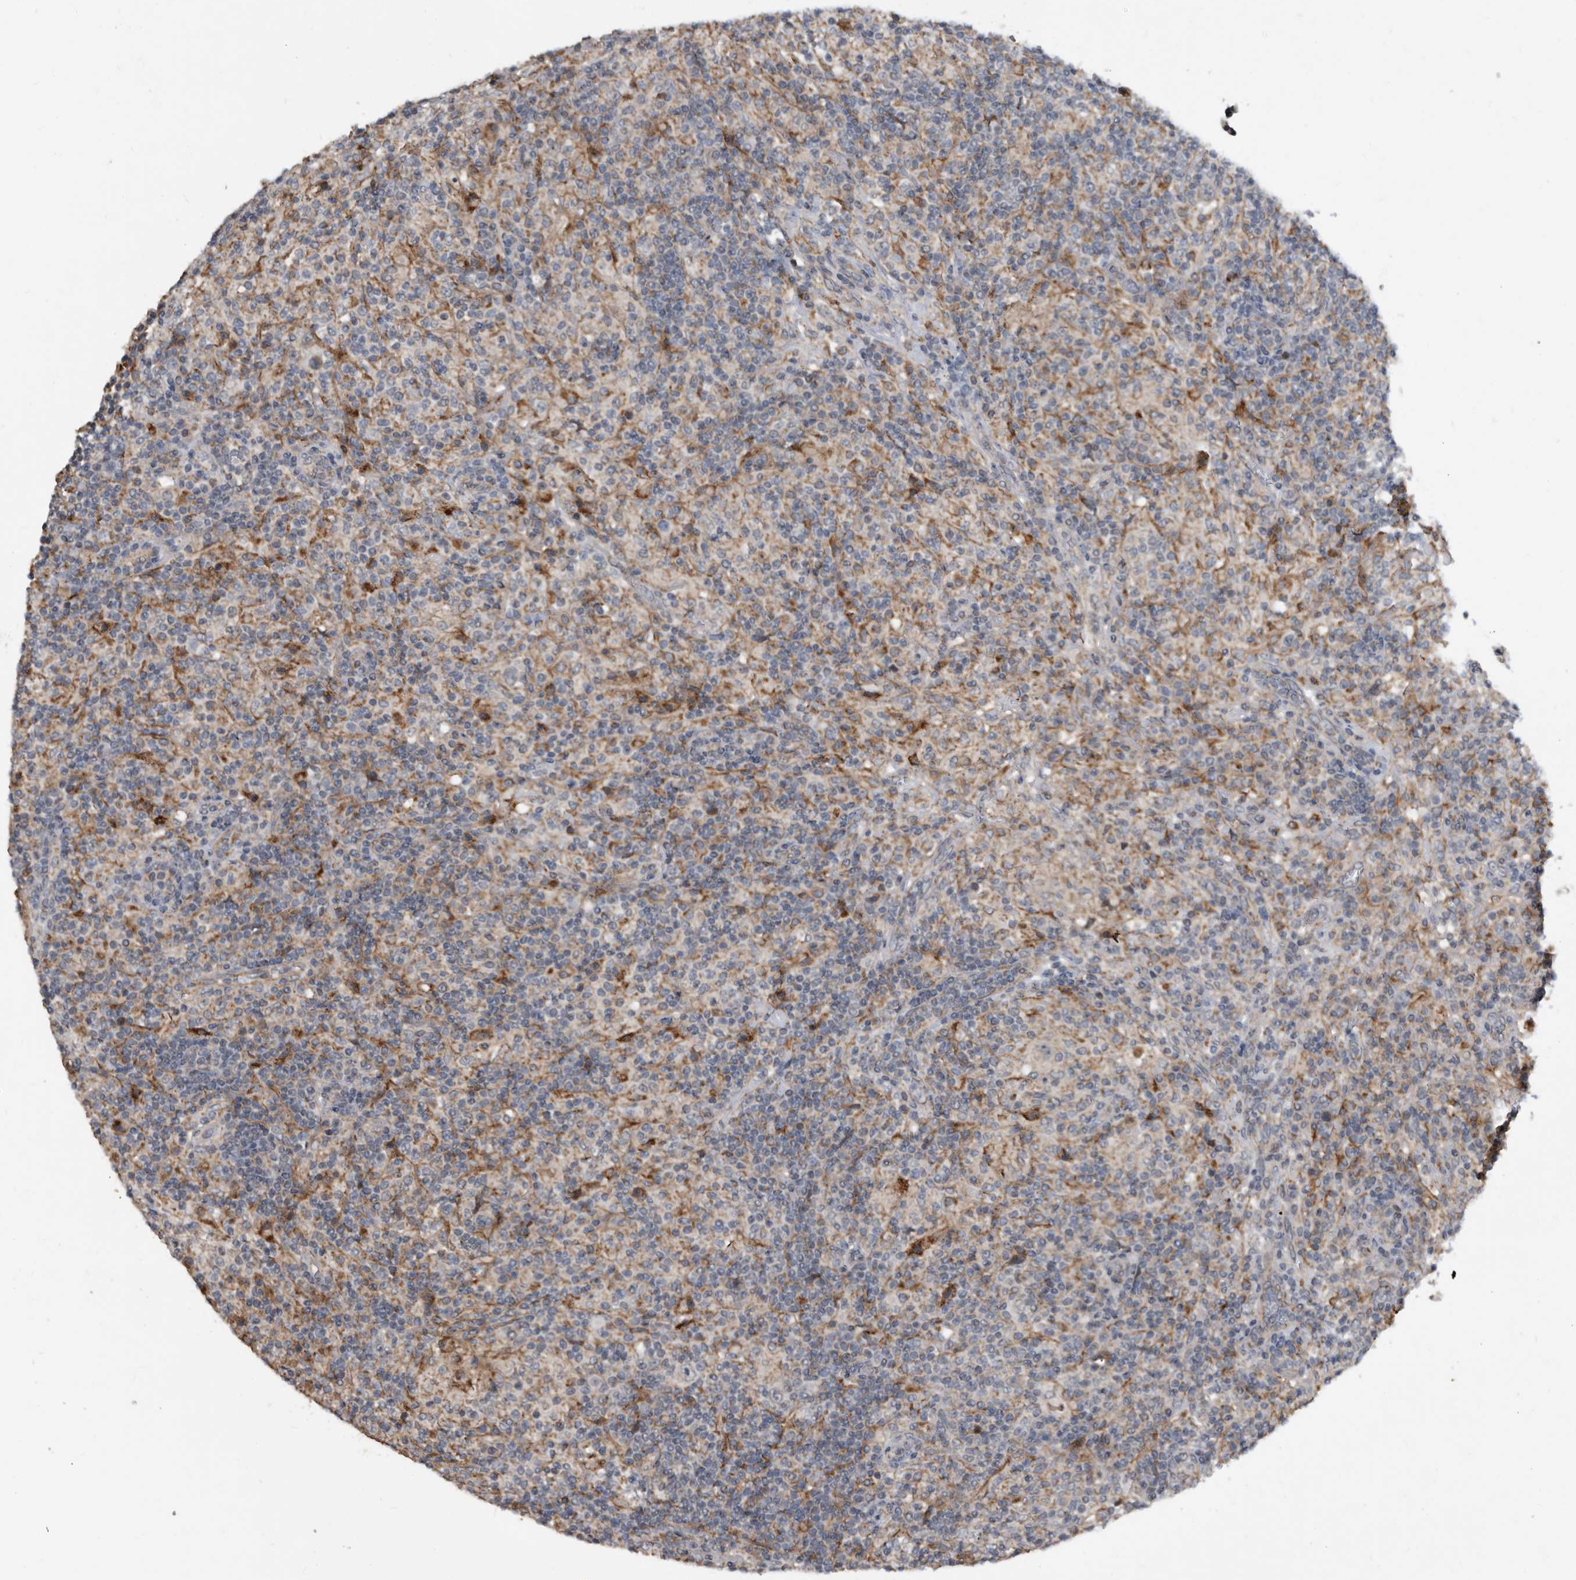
{"staining": {"intensity": "negative", "quantity": "none", "location": "none"}, "tissue": "lymphoma", "cell_type": "Tumor cells", "image_type": "cancer", "snomed": [{"axis": "morphology", "description": "Hodgkin's disease, NOS"}, {"axis": "topography", "description": "Lymph node"}], "caption": "DAB immunohistochemical staining of human Hodgkin's disease reveals no significant expression in tumor cells. Nuclei are stained in blue.", "gene": "PI15", "patient": {"sex": "male", "age": 70}}